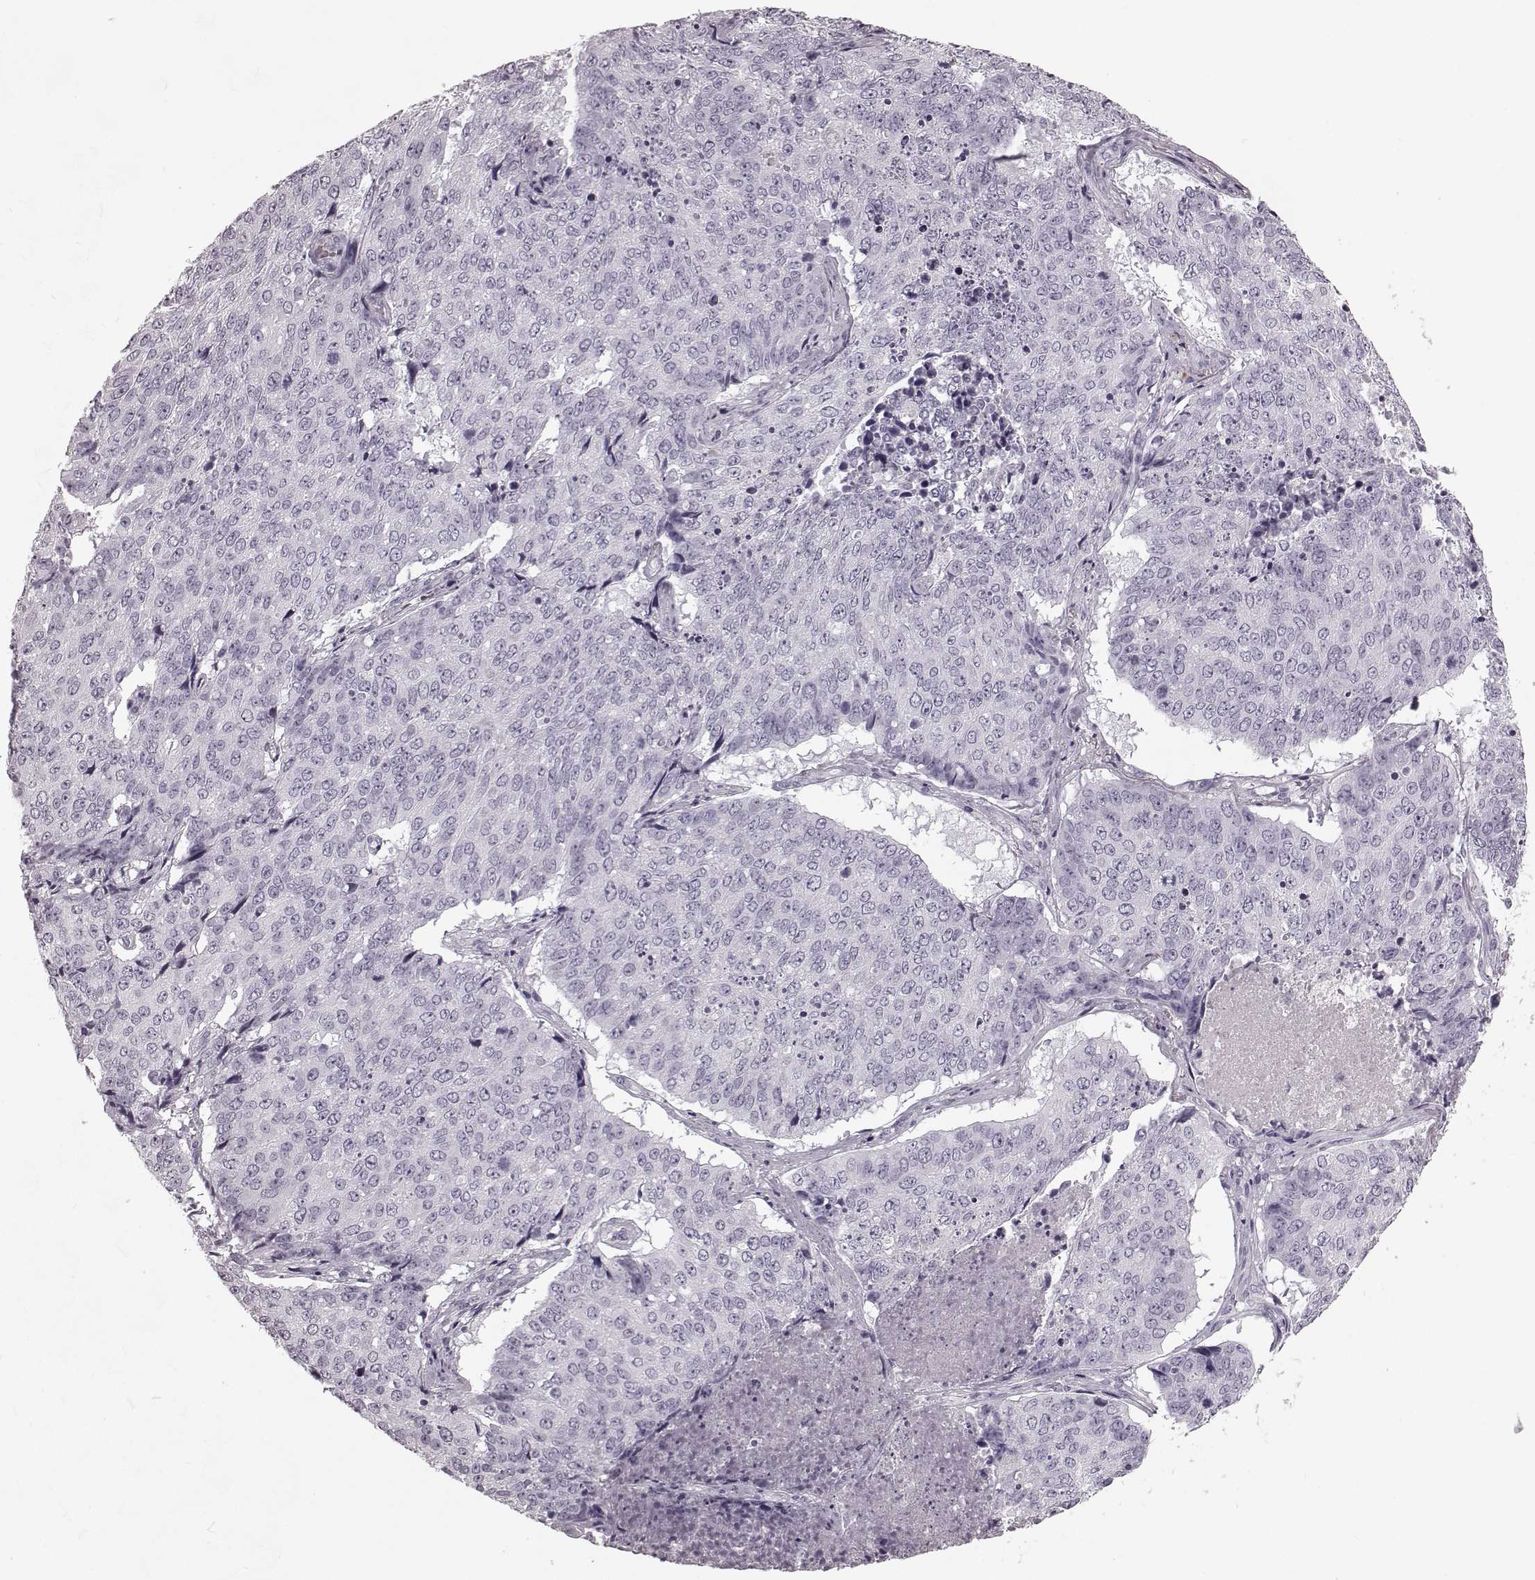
{"staining": {"intensity": "negative", "quantity": "none", "location": "none"}, "tissue": "lung cancer", "cell_type": "Tumor cells", "image_type": "cancer", "snomed": [{"axis": "morphology", "description": "Normal tissue, NOS"}, {"axis": "morphology", "description": "Squamous cell carcinoma, NOS"}, {"axis": "topography", "description": "Bronchus"}, {"axis": "topography", "description": "Lung"}], "caption": "This photomicrograph is of lung squamous cell carcinoma stained with immunohistochemistry to label a protein in brown with the nuclei are counter-stained blue. There is no staining in tumor cells.", "gene": "CST7", "patient": {"sex": "male", "age": 64}}